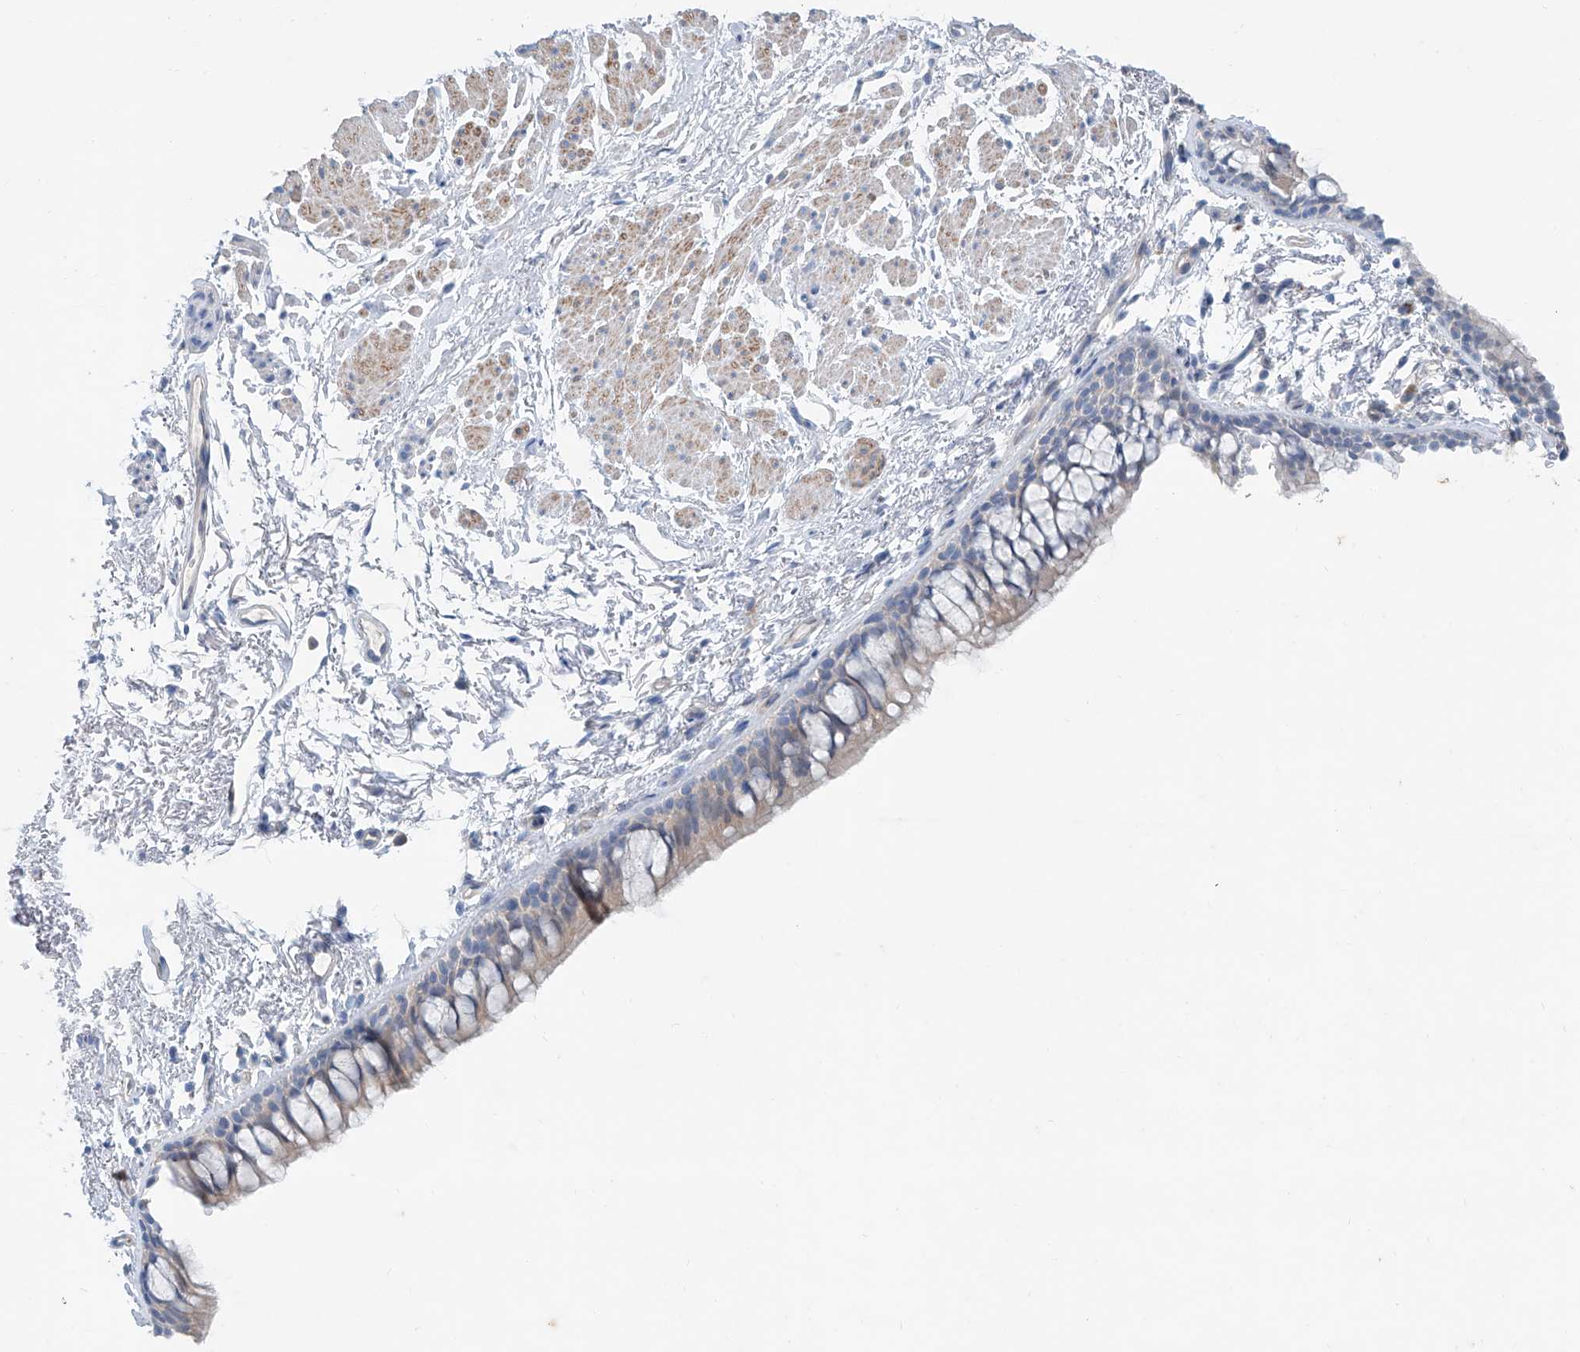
{"staining": {"intensity": "negative", "quantity": "none", "location": "none"}, "tissue": "bronchus", "cell_type": "Respiratory epithelial cells", "image_type": "normal", "snomed": [{"axis": "morphology", "description": "Normal tissue, NOS"}, {"axis": "topography", "description": "Cartilage tissue"}, {"axis": "topography", "description": "Bronchus"}], "caption": "Respiratory epithelial cells show no significant protein positivity in benign bronchus. (DAB immunohistochemistry (IHC) with hematoxylin counter stain).", "gene": "ANKRD34A", "patient": {"sex": "female", "age": 73}}